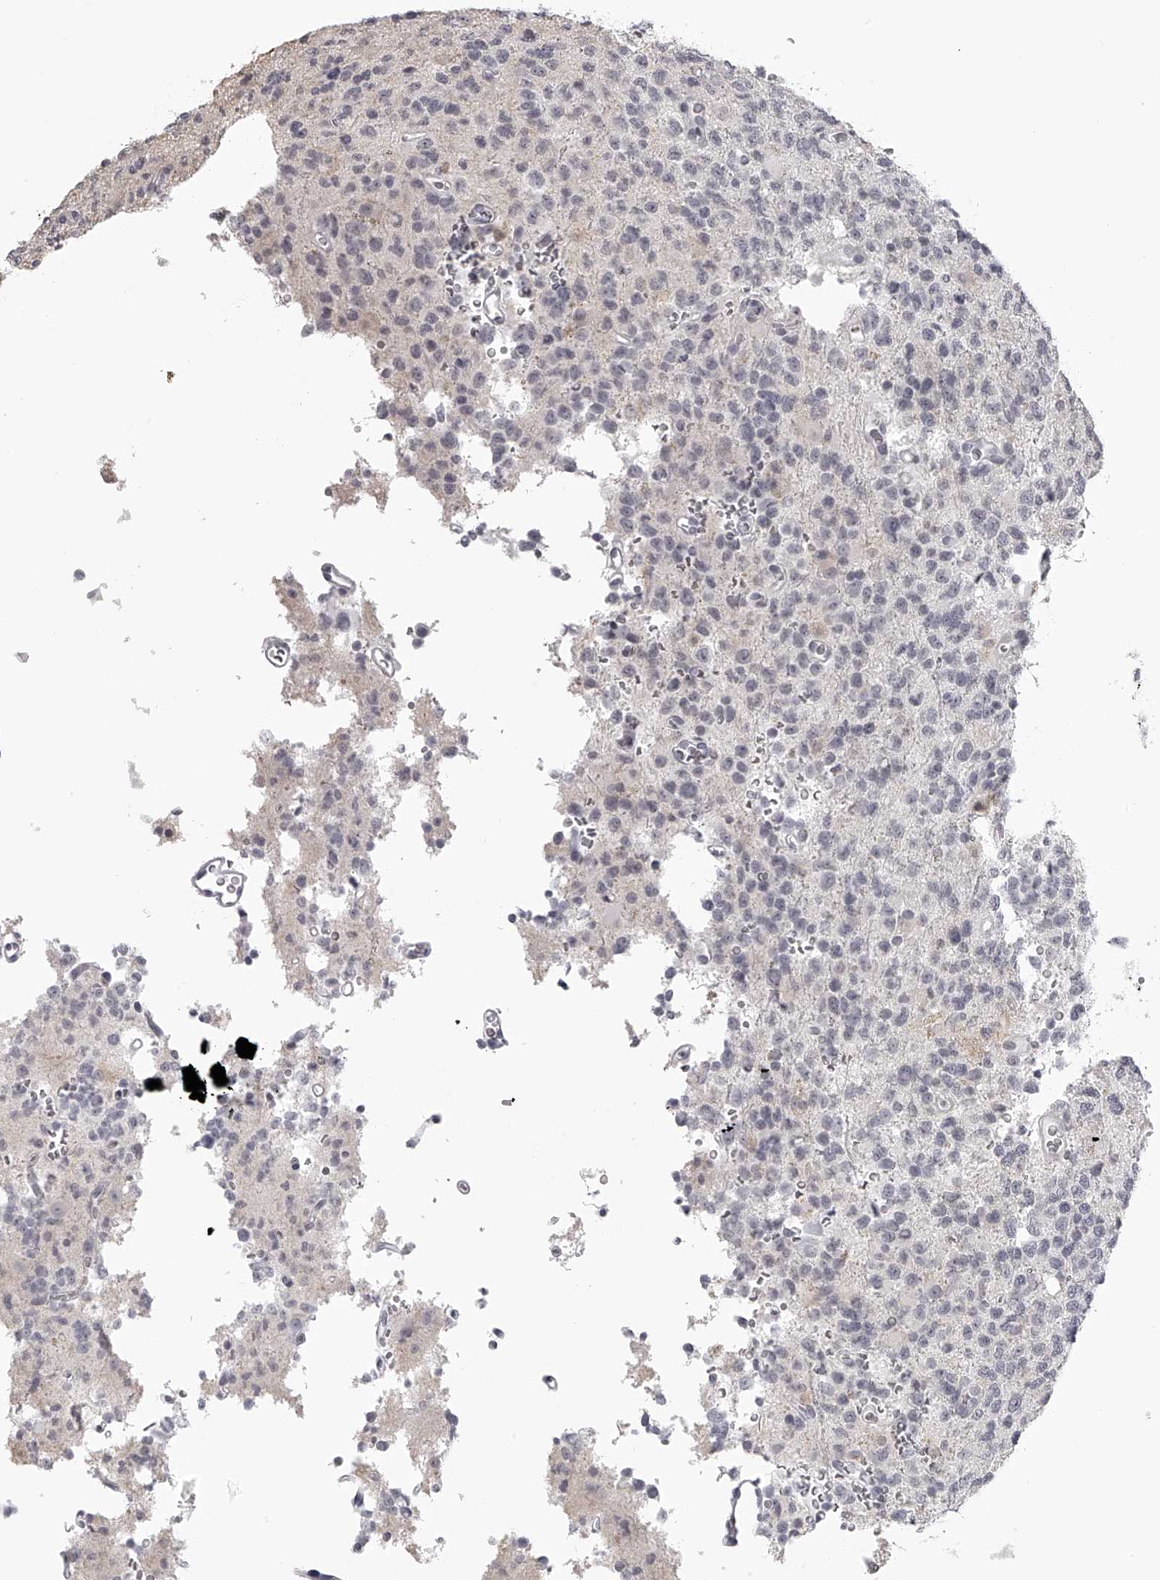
{"staining": {"intensity": "negative", "quantity": "none", "location": "none"}, "tissue": "glioma", "cell_type": "Tumor cells", "image_type": "cancer", "snomed": [{"axis": "morphology", "description": "Glioma, malignant, High grade"}, {"axis": "topography", "description": "Brain"}], "caption": "High power microscopy photomicrograph of an immunohistochemistry micrograph of glioma, revealing no significant expression in tumor cells. (DAB immunohistochemistry (IHC) visualized using brightfield microscopy, high magnification).", "gene": "SEC11C", "patient": {"sex": "female", "age": 62}}